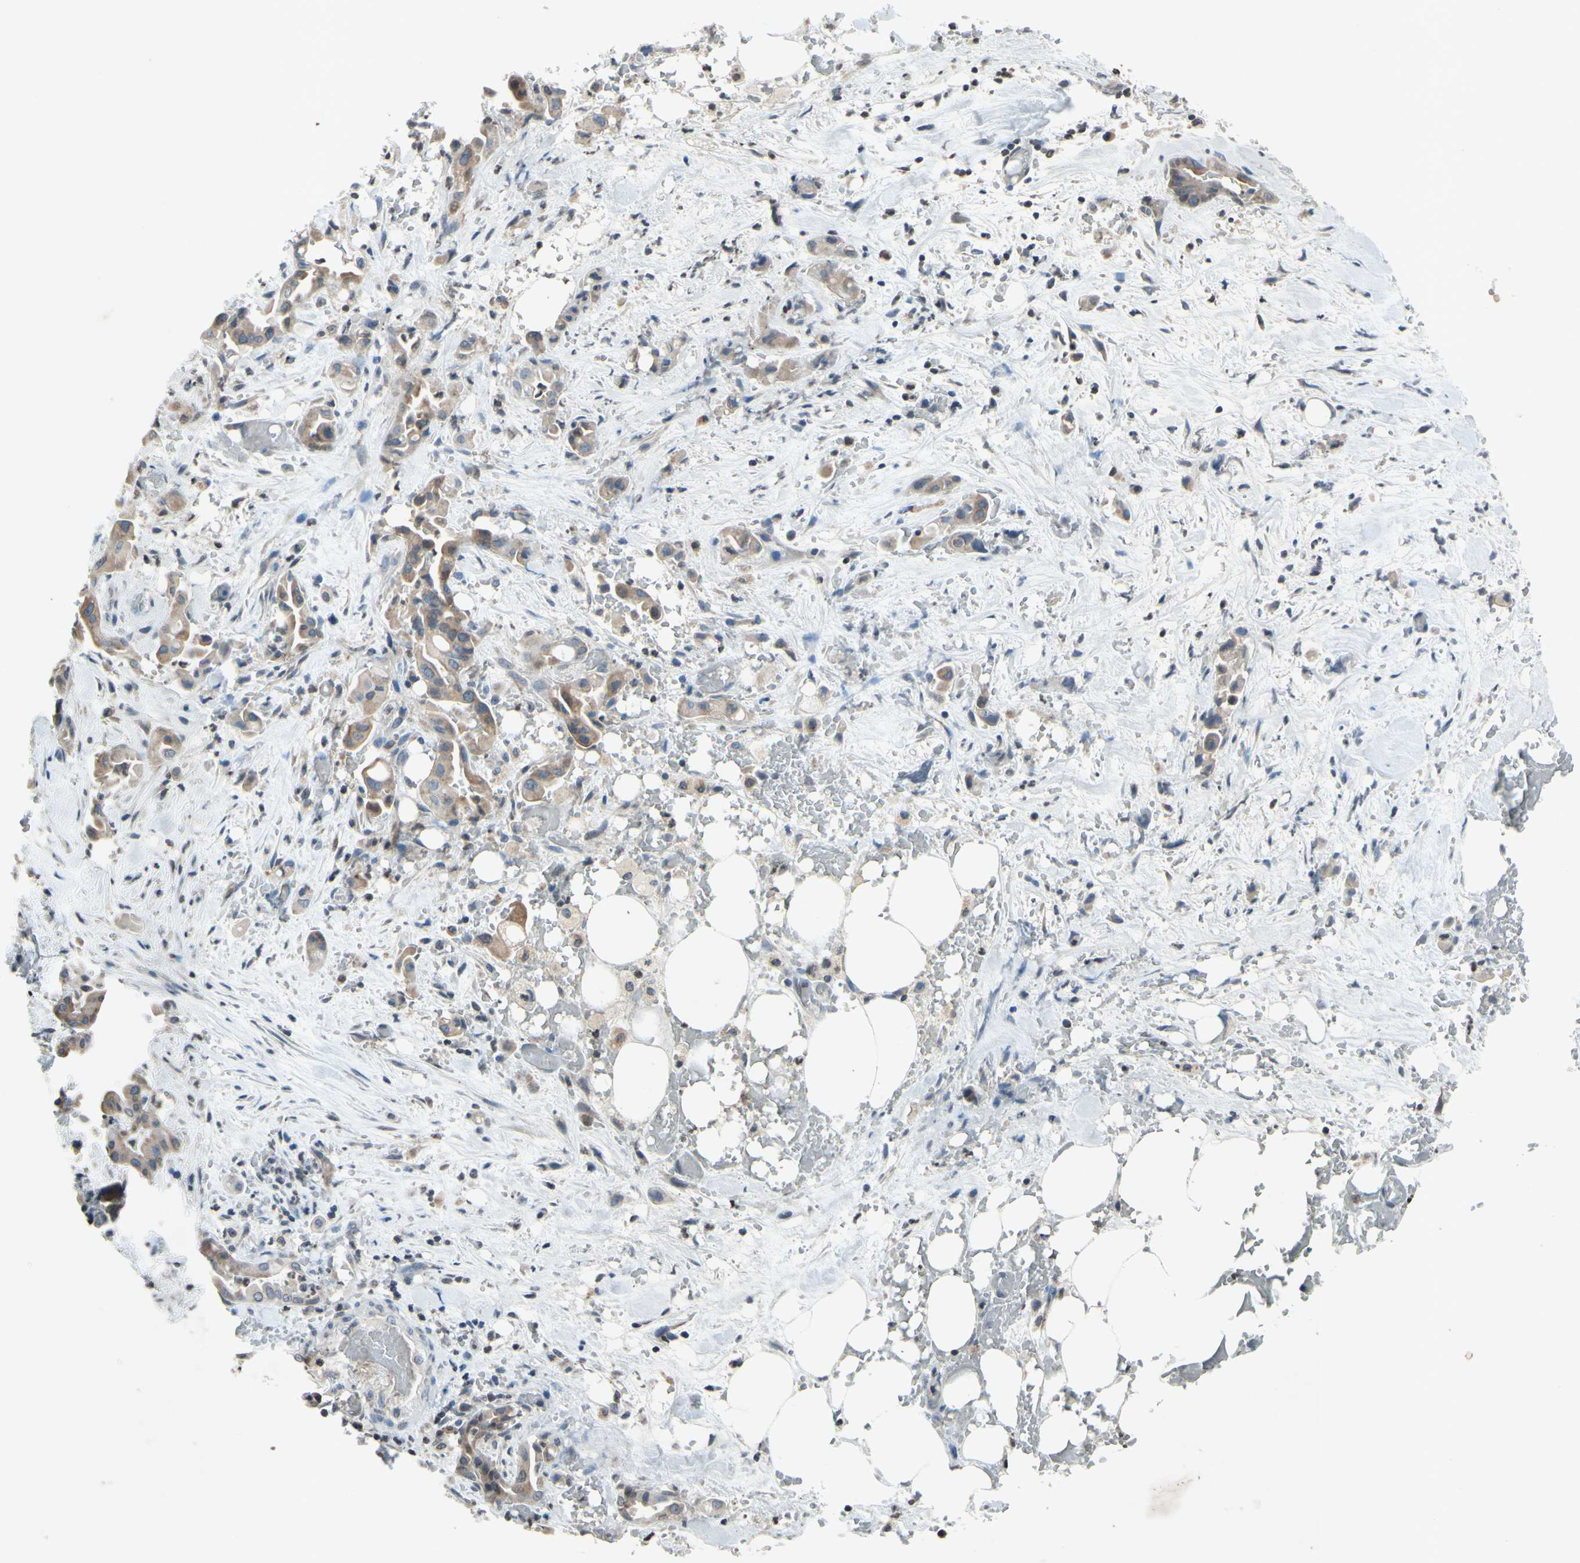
{"staining": {"intensity": "weak", "quantity": ">75%", "location": "cytoplasmic/membranous"}, "tissue": "liver cancer", "cell_type": "Tumor cells", "image_type": "cancer", "snomed": [{"axis": "morphology", "description": "Cholangiocarcinoma"}, {"axis": "topography", "description": "Liver"}], "caption": "DAB immunohistochemical staining of liver cancer (cholangiocarcinoma) shows weak cytoplasmic/membranous protein positivity in about >75% of tumor cells.", "gene": "CLDN11", "patient": {"sex": "female", "age": 68}}